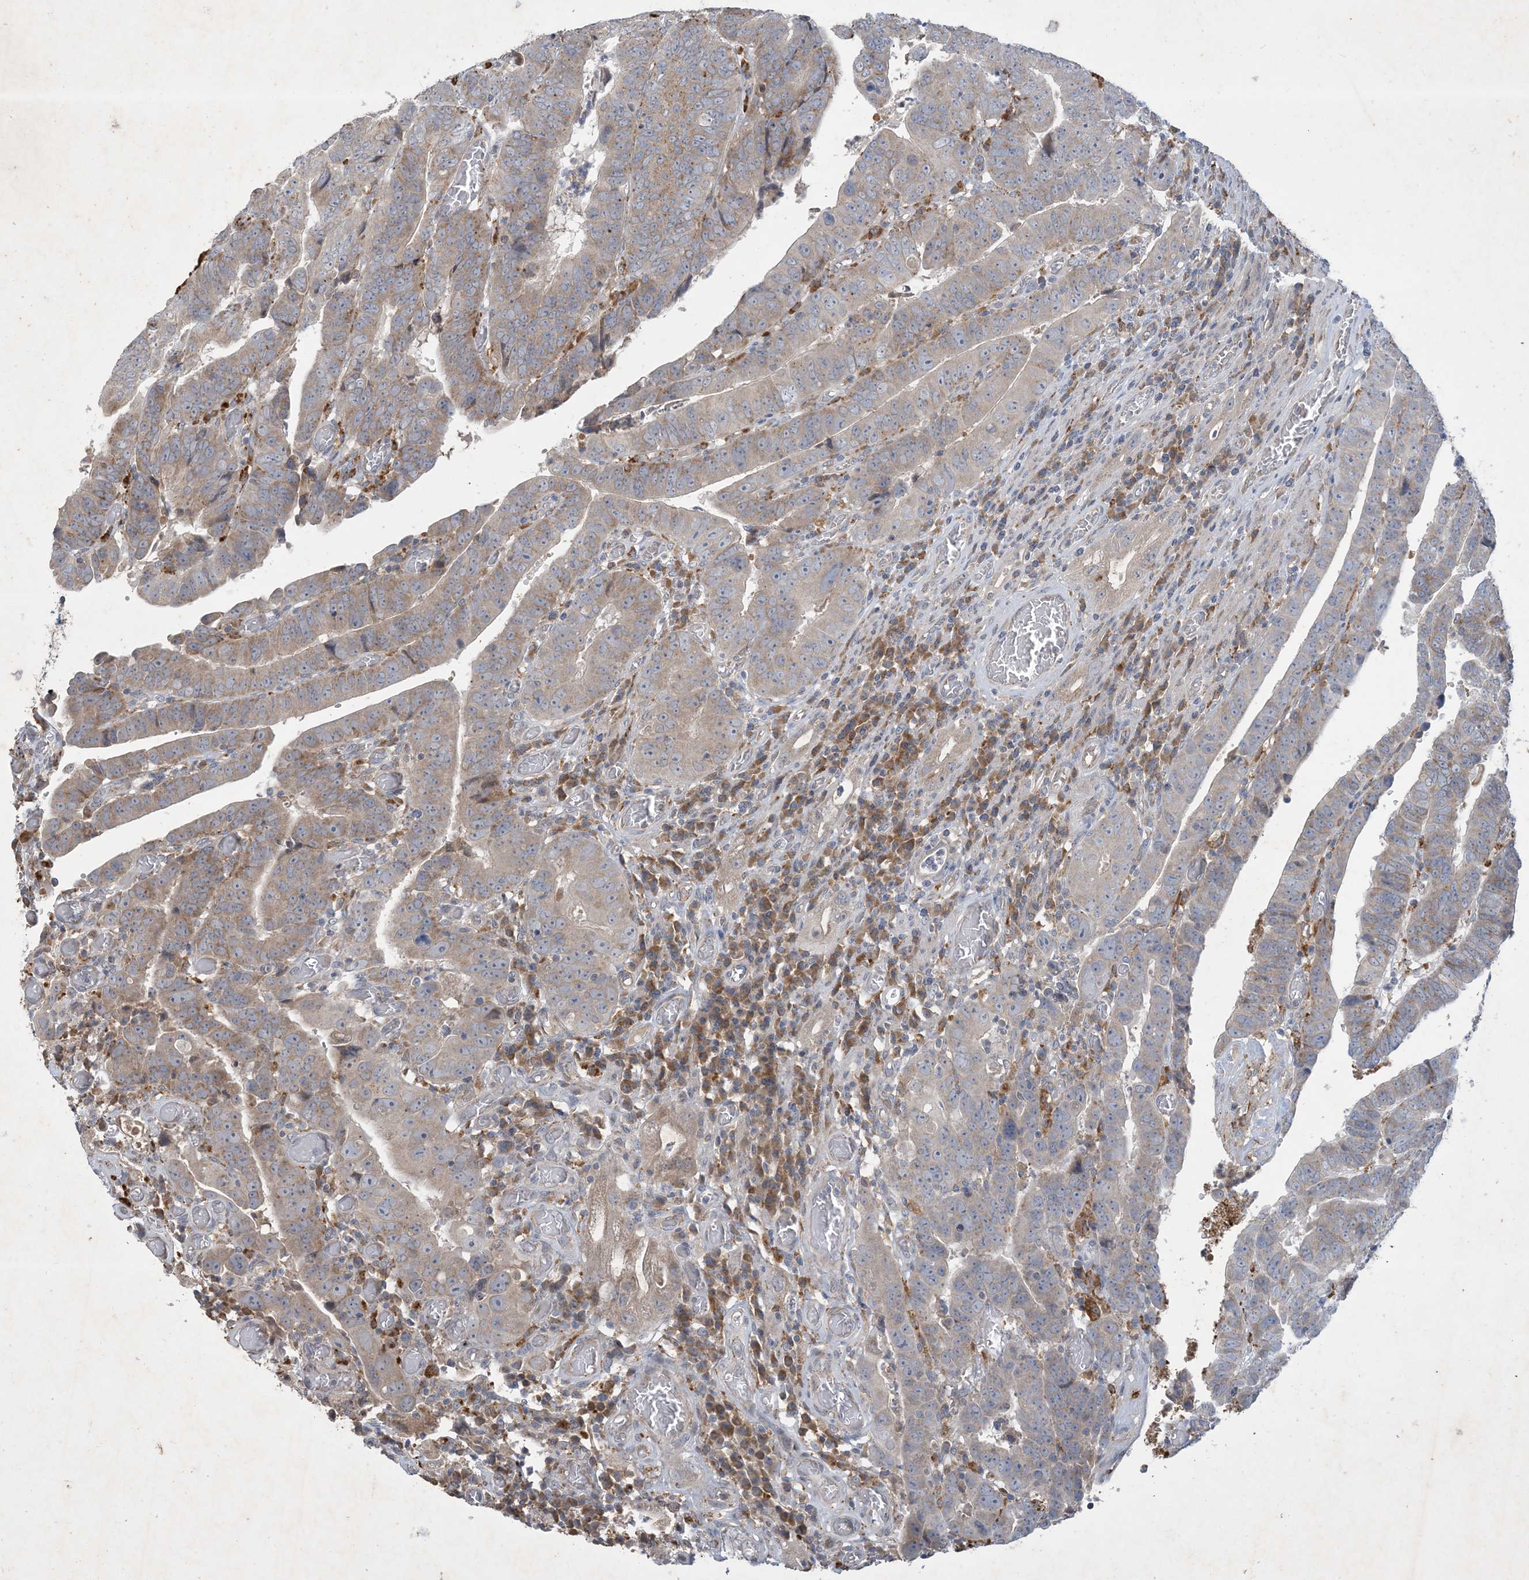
{"staining": {"intensity": "weak", "quantity": "25%-75%", "location": "cytoplasmic/membranous"}, "tissue": "colorectal cancer", "cell_type": "Tumor cells", "image_type": "cancer", "snomed": [{"axis": "morphology", "description": "Normal tissue, NOS"}, {"axis": "morphology", "description": "Adenocarcinoma, NOS"}, {"axis": "topography", "description": "Rectum"}], "caption": "IHC of colorectal cancer (adenocarcinoma) exhibits low levels of weak cytoplasmic/membranous staining in approximately 25%-75% of tumor cells. (brown staining indicates protein expression, while blue staining denotes nuclei).", "gene": "MRPS18A", "patient": {"sex": "female", "age": 65}}